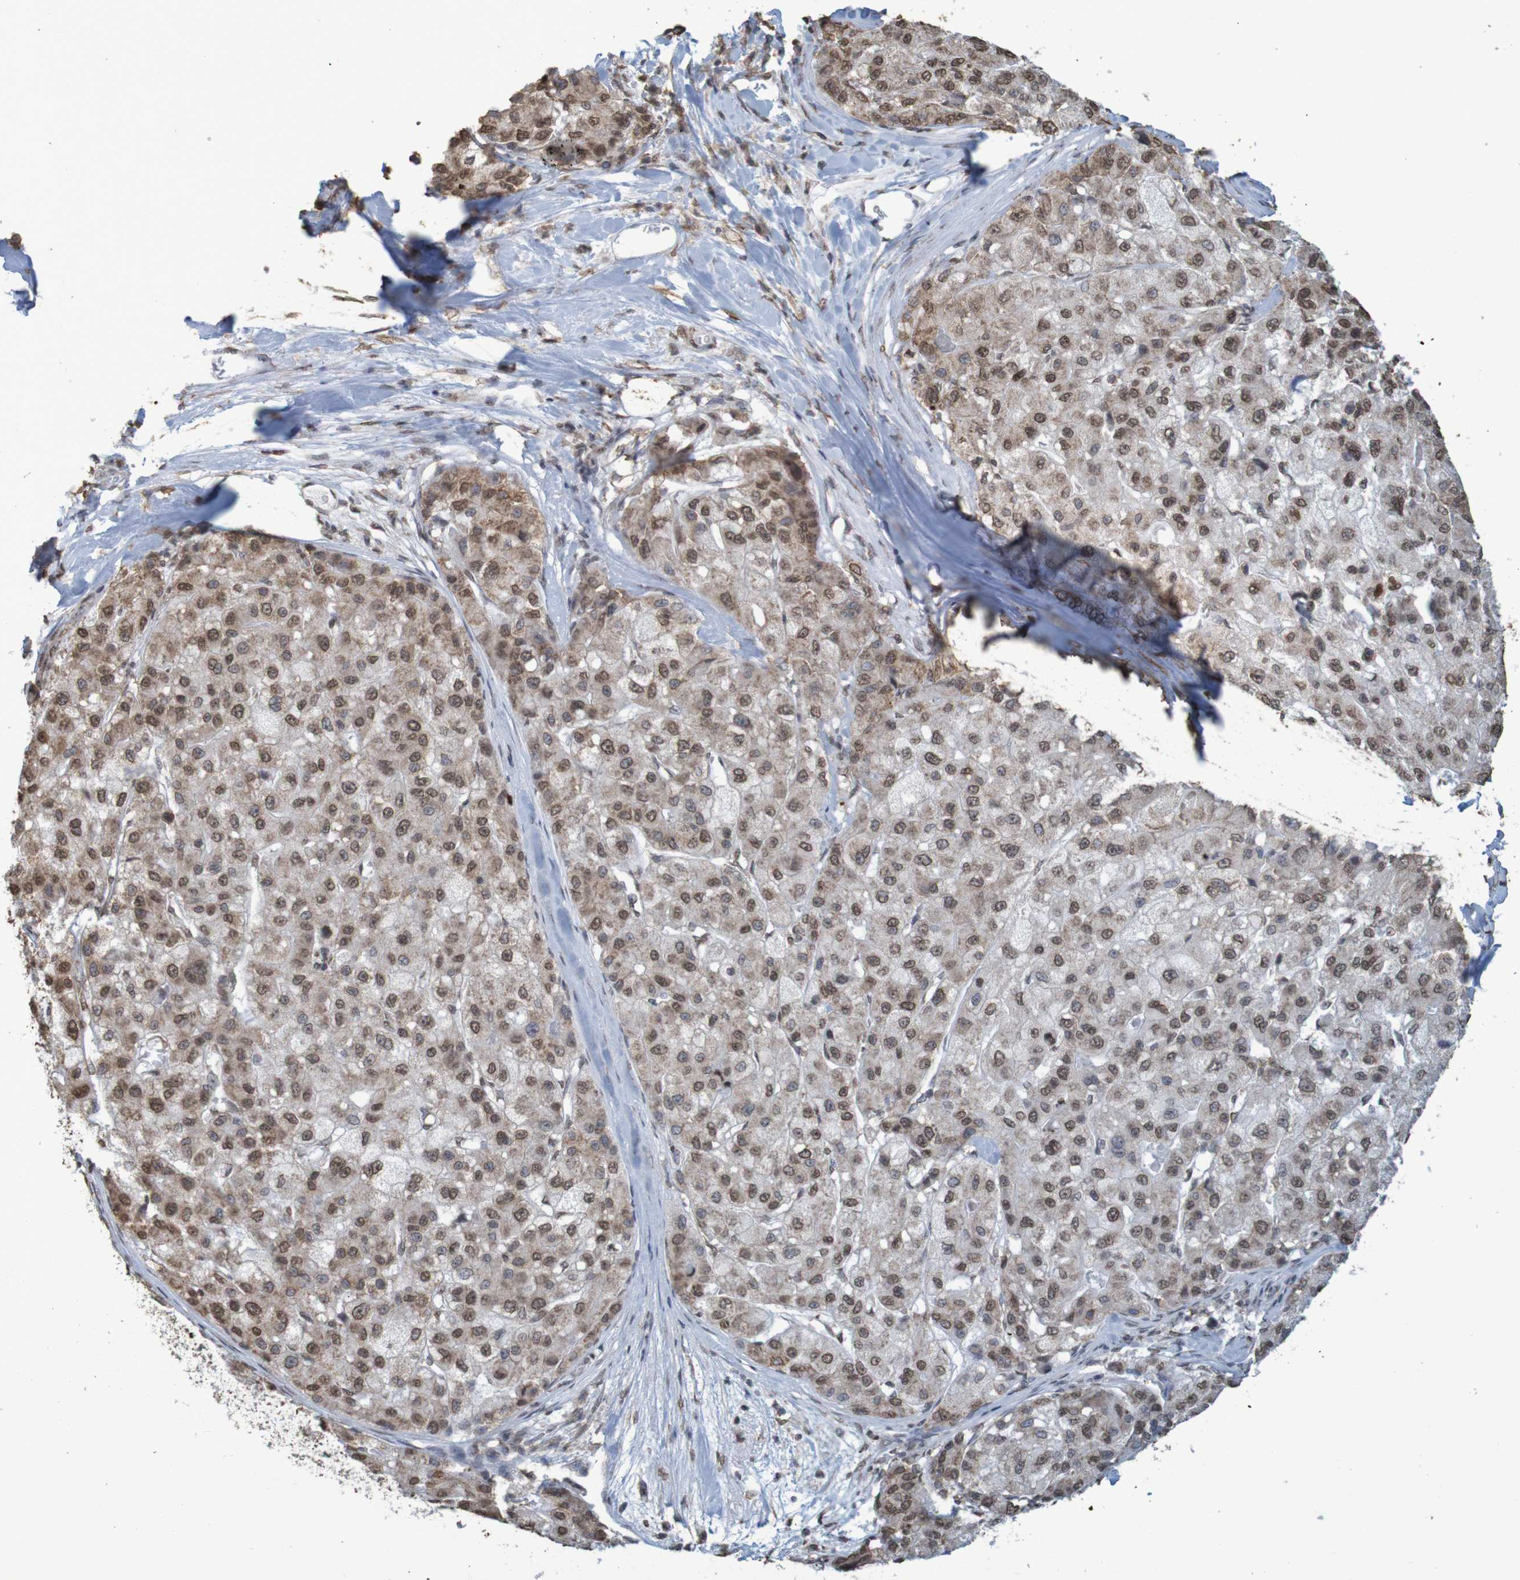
{"staining": {"intensity": "moderate", "quantity": ">75%", "location": "cytoplasmic/membranous,nuclear"}, "tissue": "liver cancer", "cell_type": "Tumor cells", "image_type": "cancer", "snomed": [{"axis": "morphology", "description": "Carcinoma, Hepatocellular, NOS"}, {"axis": "topography", "description": "Liver"}], "caption": "The histopathology image shows immunohistochemical staining of liver cancer (hepatocellular carcinoma). There is moderate cytoplasmic/membranous and nuclear positivity is appreciated in approximately >75% of tumor cells.", "gene": "GFI1", "patient": {"sex": "male", "age": 80}}